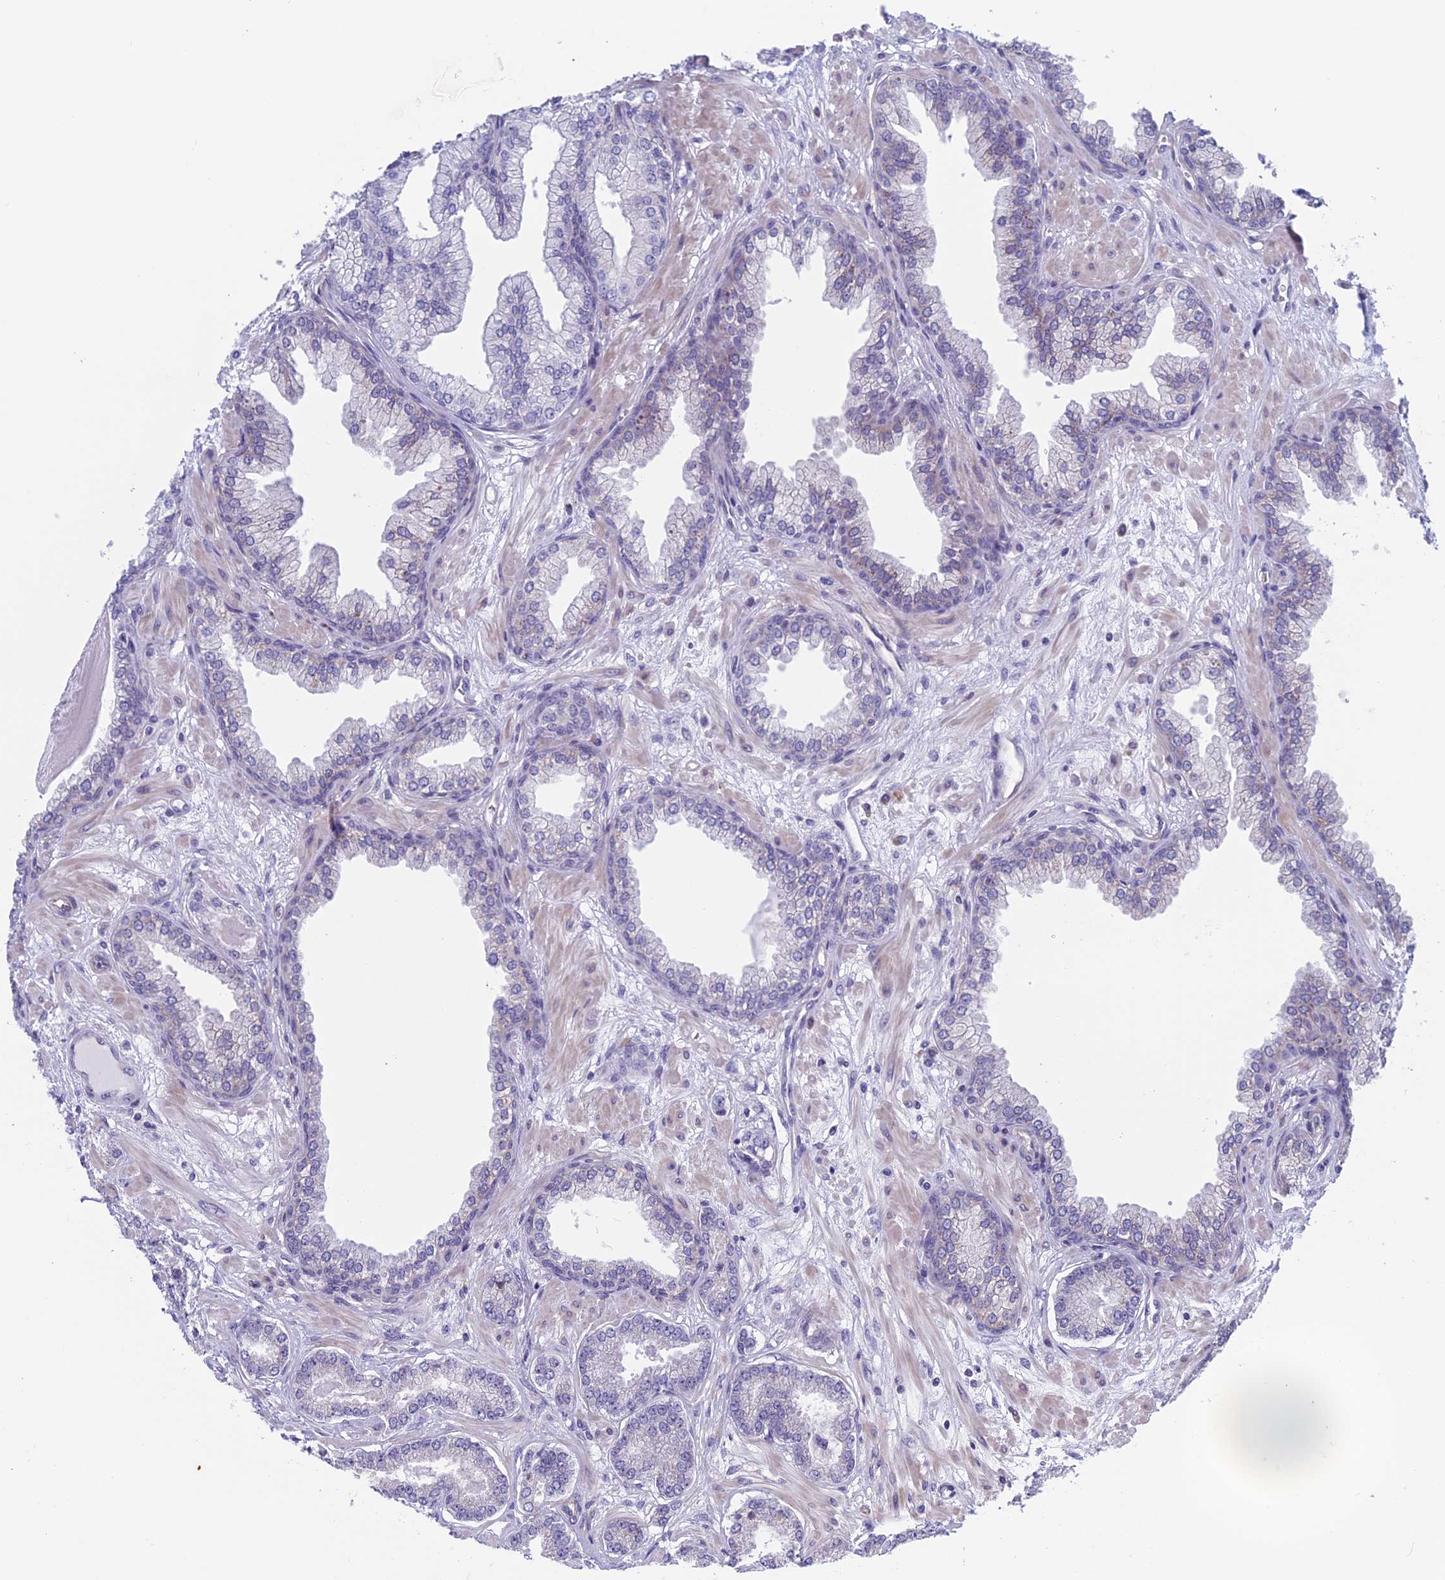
{"staining": {"intensity": "negative", "quantity": "none", "location": "none"}, "tissue": "prostate cancer", "cell_type": "Tumor cells", "image_type": "cancer", "snomed": [{"axis": "morphology", "description": "Adenocarcinoma, Low grade"}, {"axis": "topography", "description": "Prostate"}], "caption": "Tumor cells are negative for brown protein staining in adenocarcinoma (low-grade) (prostate). Brightfield microscopy of immunohistochemistry stained with DAB (brown) and hematoxylin (blue), captured at high magnification.", "gene": "BCL2L10", "patient": {"sex": "male", "age": 64}}